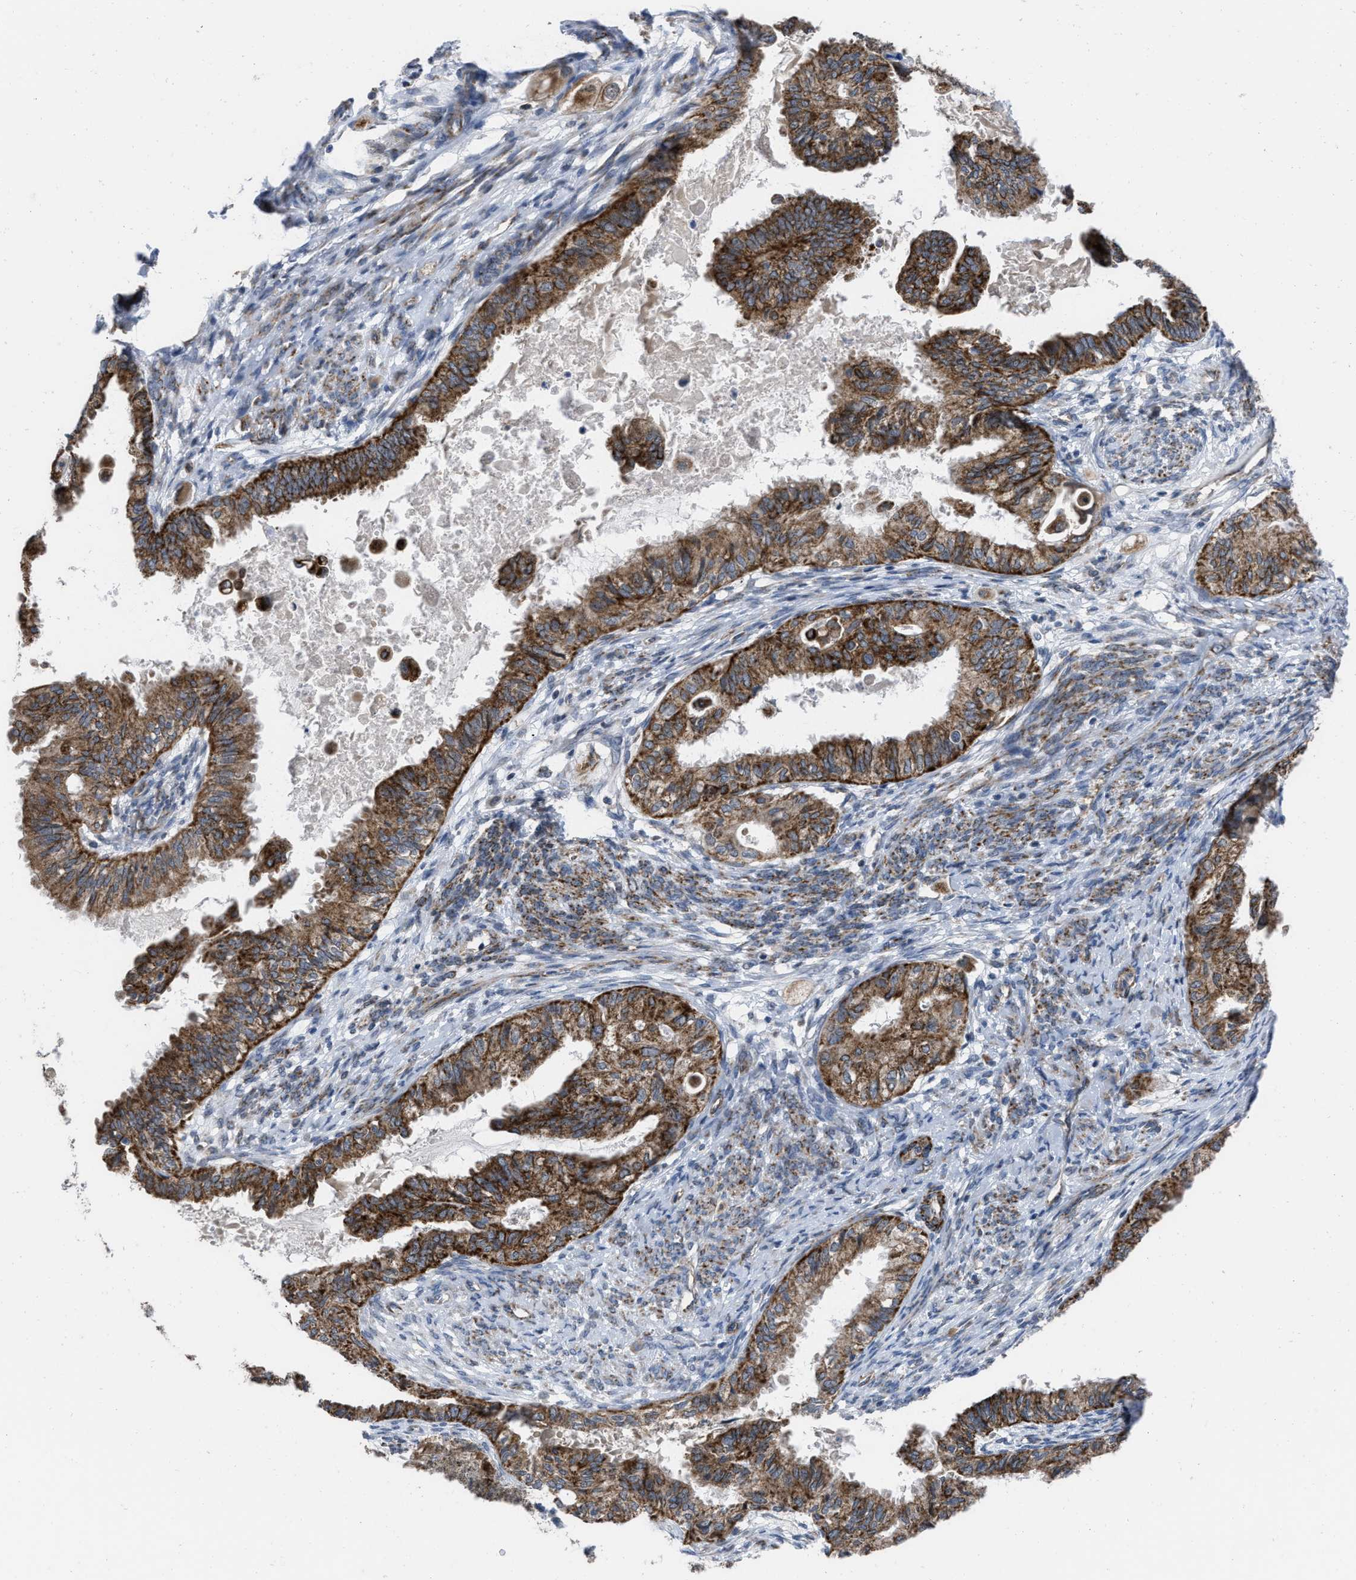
{"staining": {"intensity": "strong", "quantity": ">75%", "location": "cytoplasmic/membranous"}, "tissue": "cervical cancer", "cell_type": "Tumor cells", "image_type": "cancer", "snomed": [{"axis": "morphology", "description": "Normal tissue, NOS"}, {"axis": "morphology", "description": "Adenocarcinoma, NOS"}, {"axis": "topography", "description": "Cervix"}, {"axis": "topography", "description": "Endometrium"}], "caption": "Cervical adenocarcinoma stained for a protein (brown) displays strong cytoplasmic/membranous positive positivity in about >75% of tumor cells.", "gene": "AKAP1", "patient": {"sex": "female", "age": 86}}